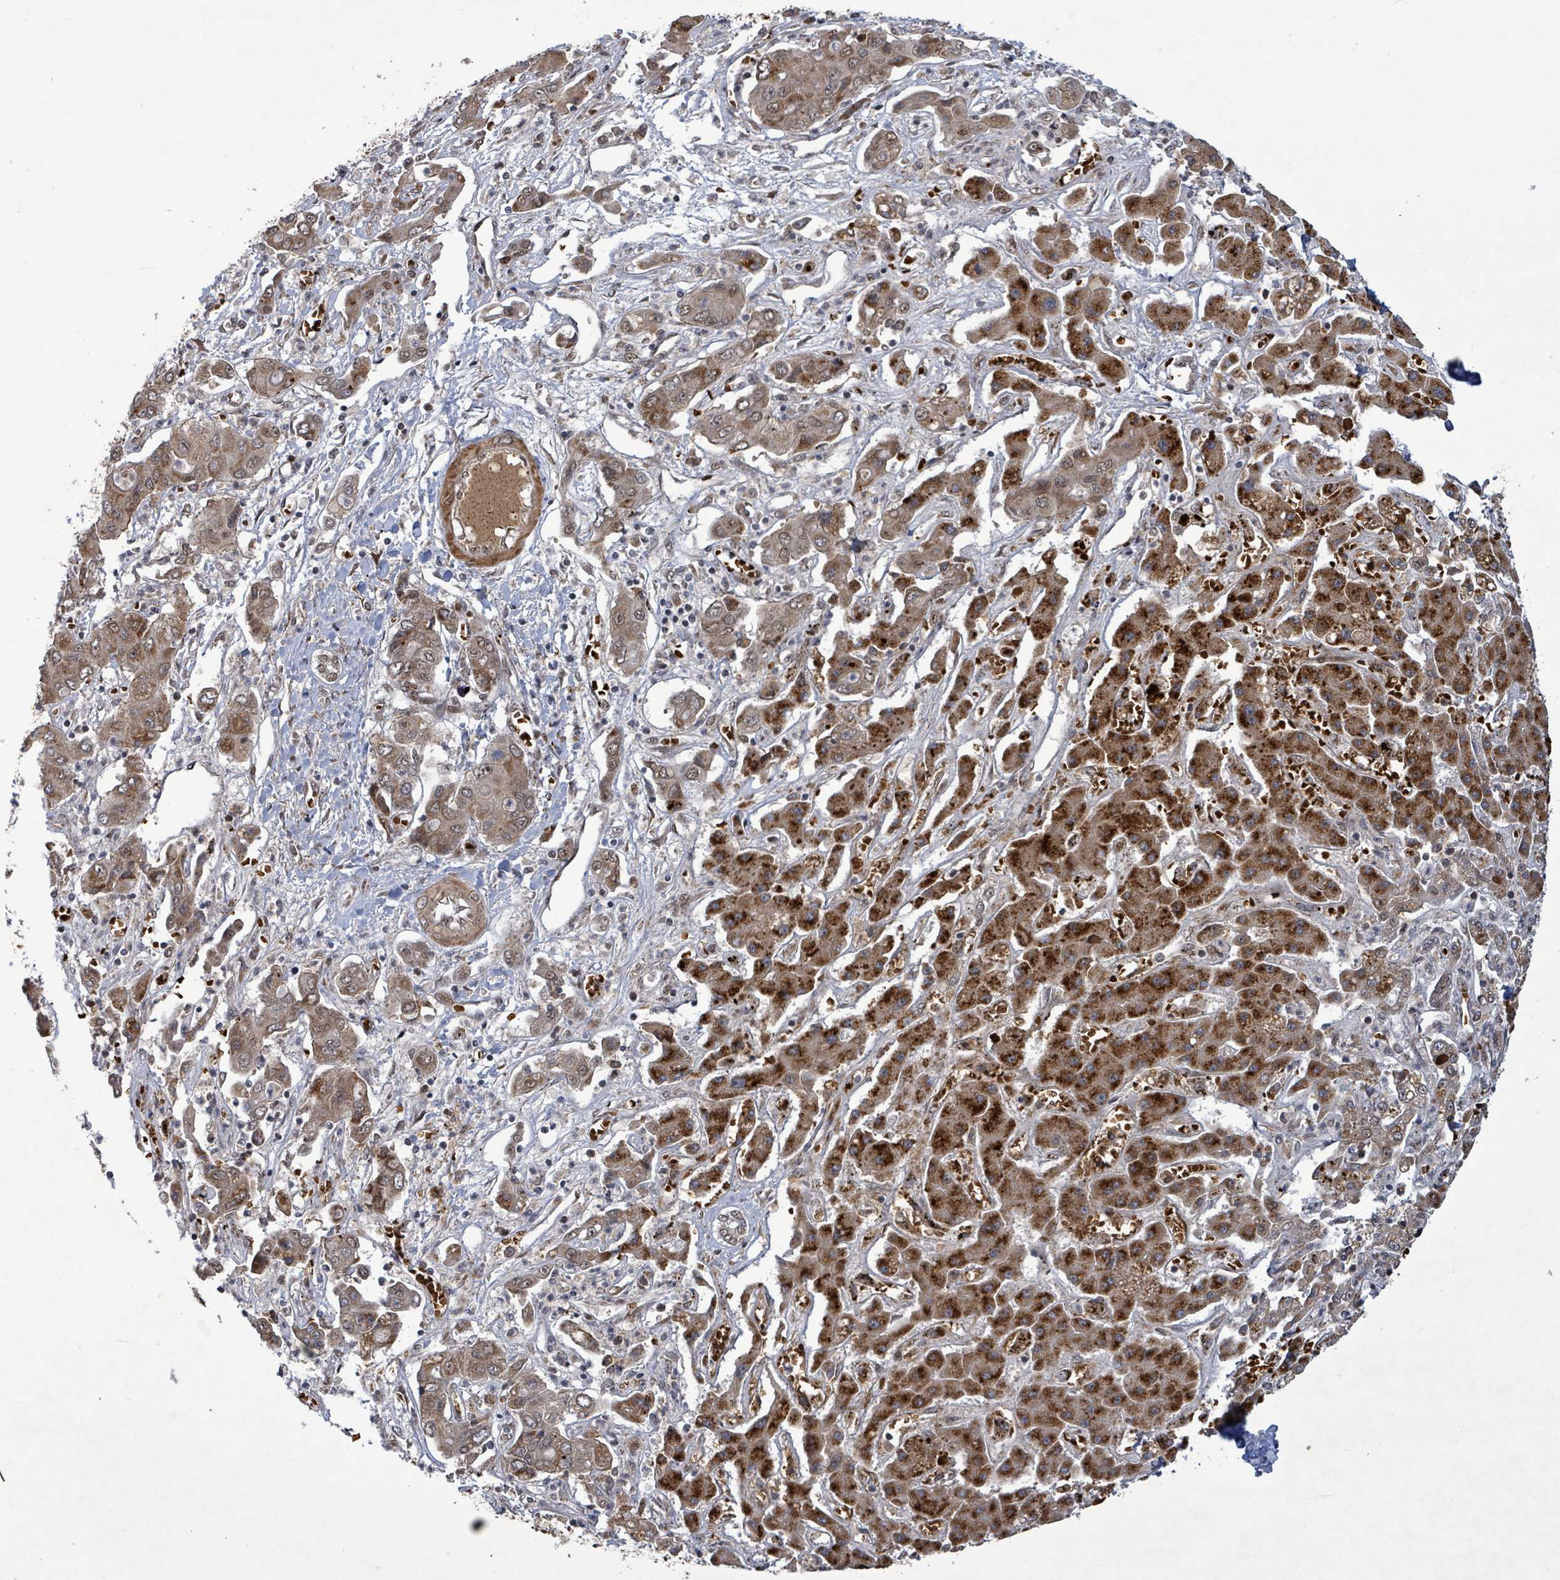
{"staining": {"intensity": "moderate", "quantity": ">75%", "location": "cytoplasmic/membranous,nuclear"}, "tissue": "liver cancer", "cell_type": "Tumor cells", "image_type": "cancer", "snomed": [{"axis": "morphology", "description": "Cholangiocarcinoma"}, {"axis": "topography", "description": "Liver"}], "caption": "Immunohistochemistry (IHC) micrograph of human cholangiocarcinoma (liver) stained for a protein (brown), which demonstrates medium levels of moderate cytoplasmic/membranous and nuclear positivity in approximately >75% of tumor cells.", "gene": "PATZ1", "patient": {"sex": "male", "age": 67}}